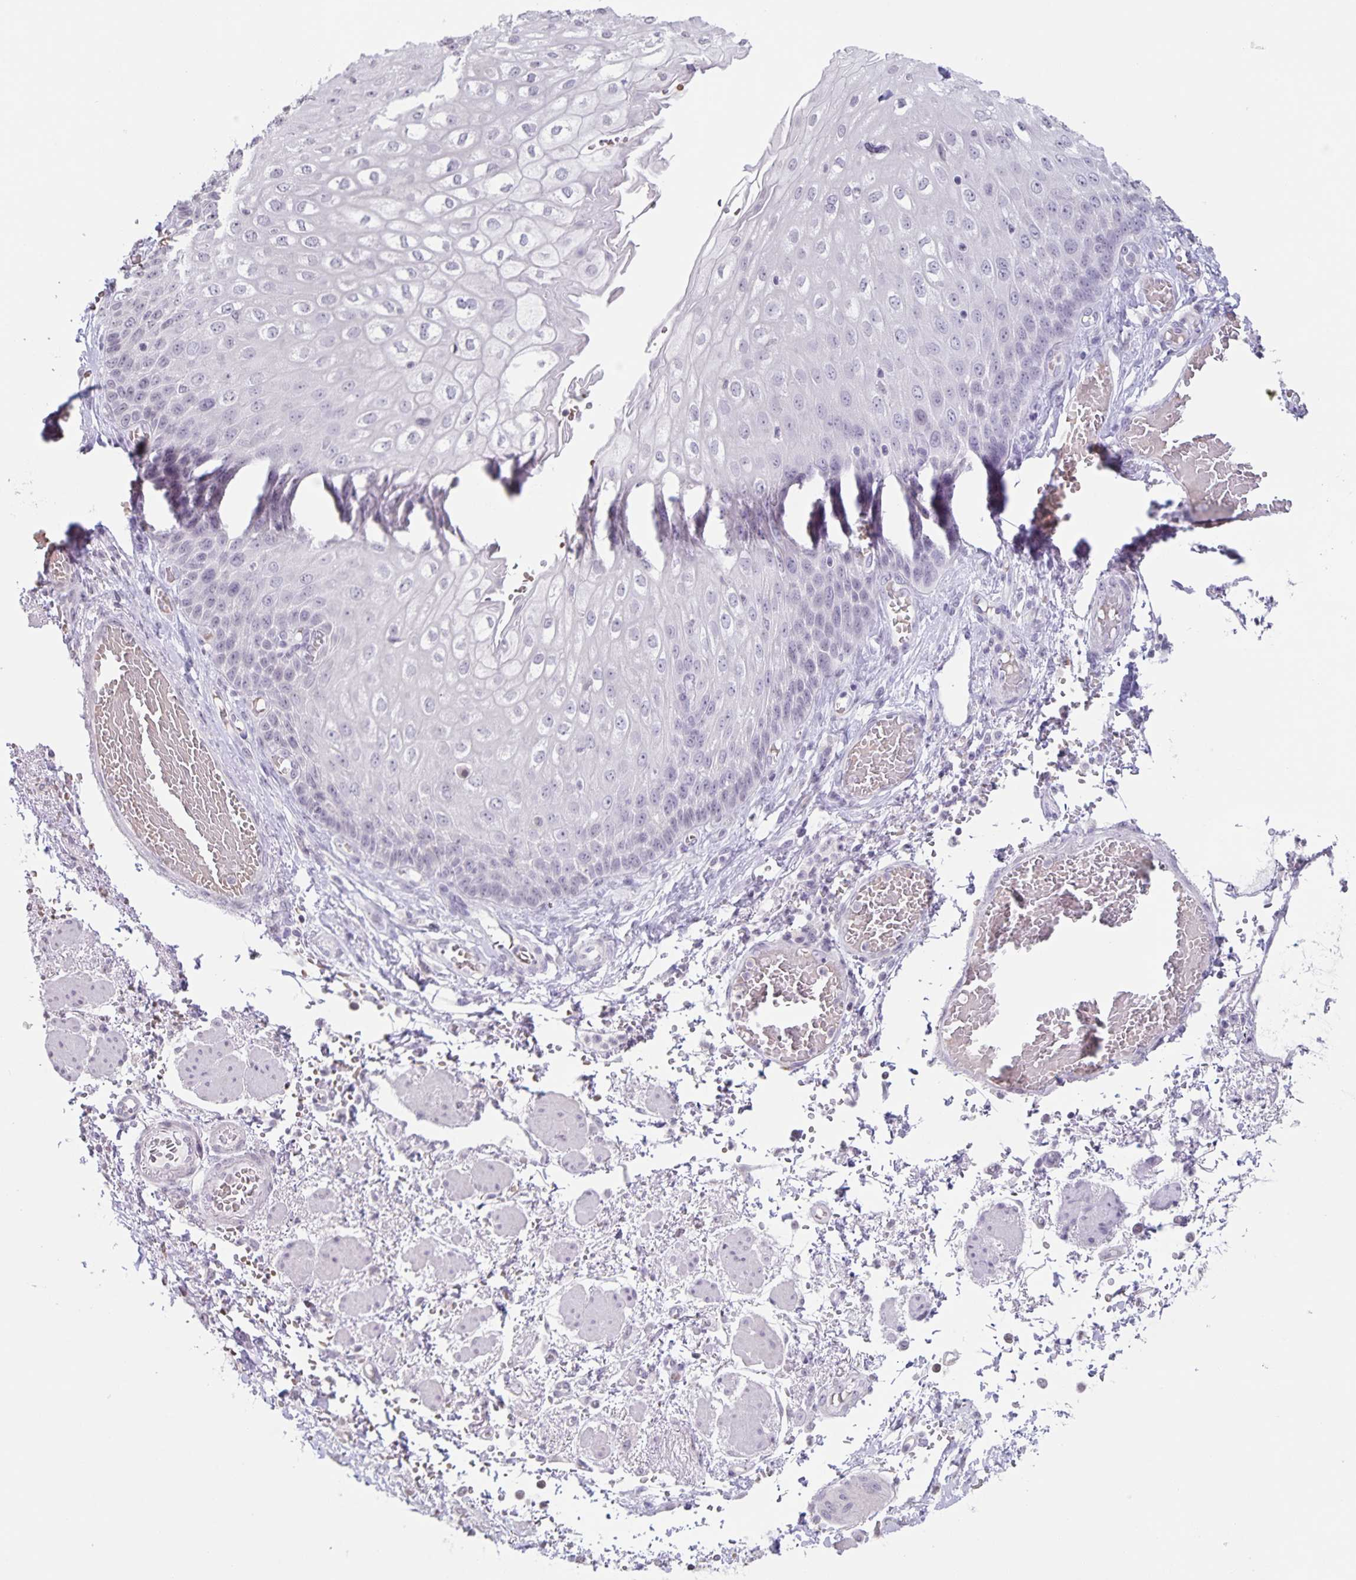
{"staining": {"intensity": "negative", "quantity": "none", "location": "none"}, "tissue": "esophagus", "cell_type": "Squamous epithelial cells", "image_type": "normal", "snomed": [{"axis": "morphology", "description": "Normal tissue, NOS"}, {"axis": "morphology", "description": "Adenocarcinoma, NOS"}, {"axis": "topography", "description": "Esophagus"}], "caption": "Immunohistochemical staining of benign esophagus shows no significant staining in squamous epithelial cells. The staining is performed using DAB (3,3'-diaminobenzidine) brown chromogen with nuclei counter-stained in using hematoxylin.", "gene": "AQP4", "patient": {"sex": "male", "age": 81}}